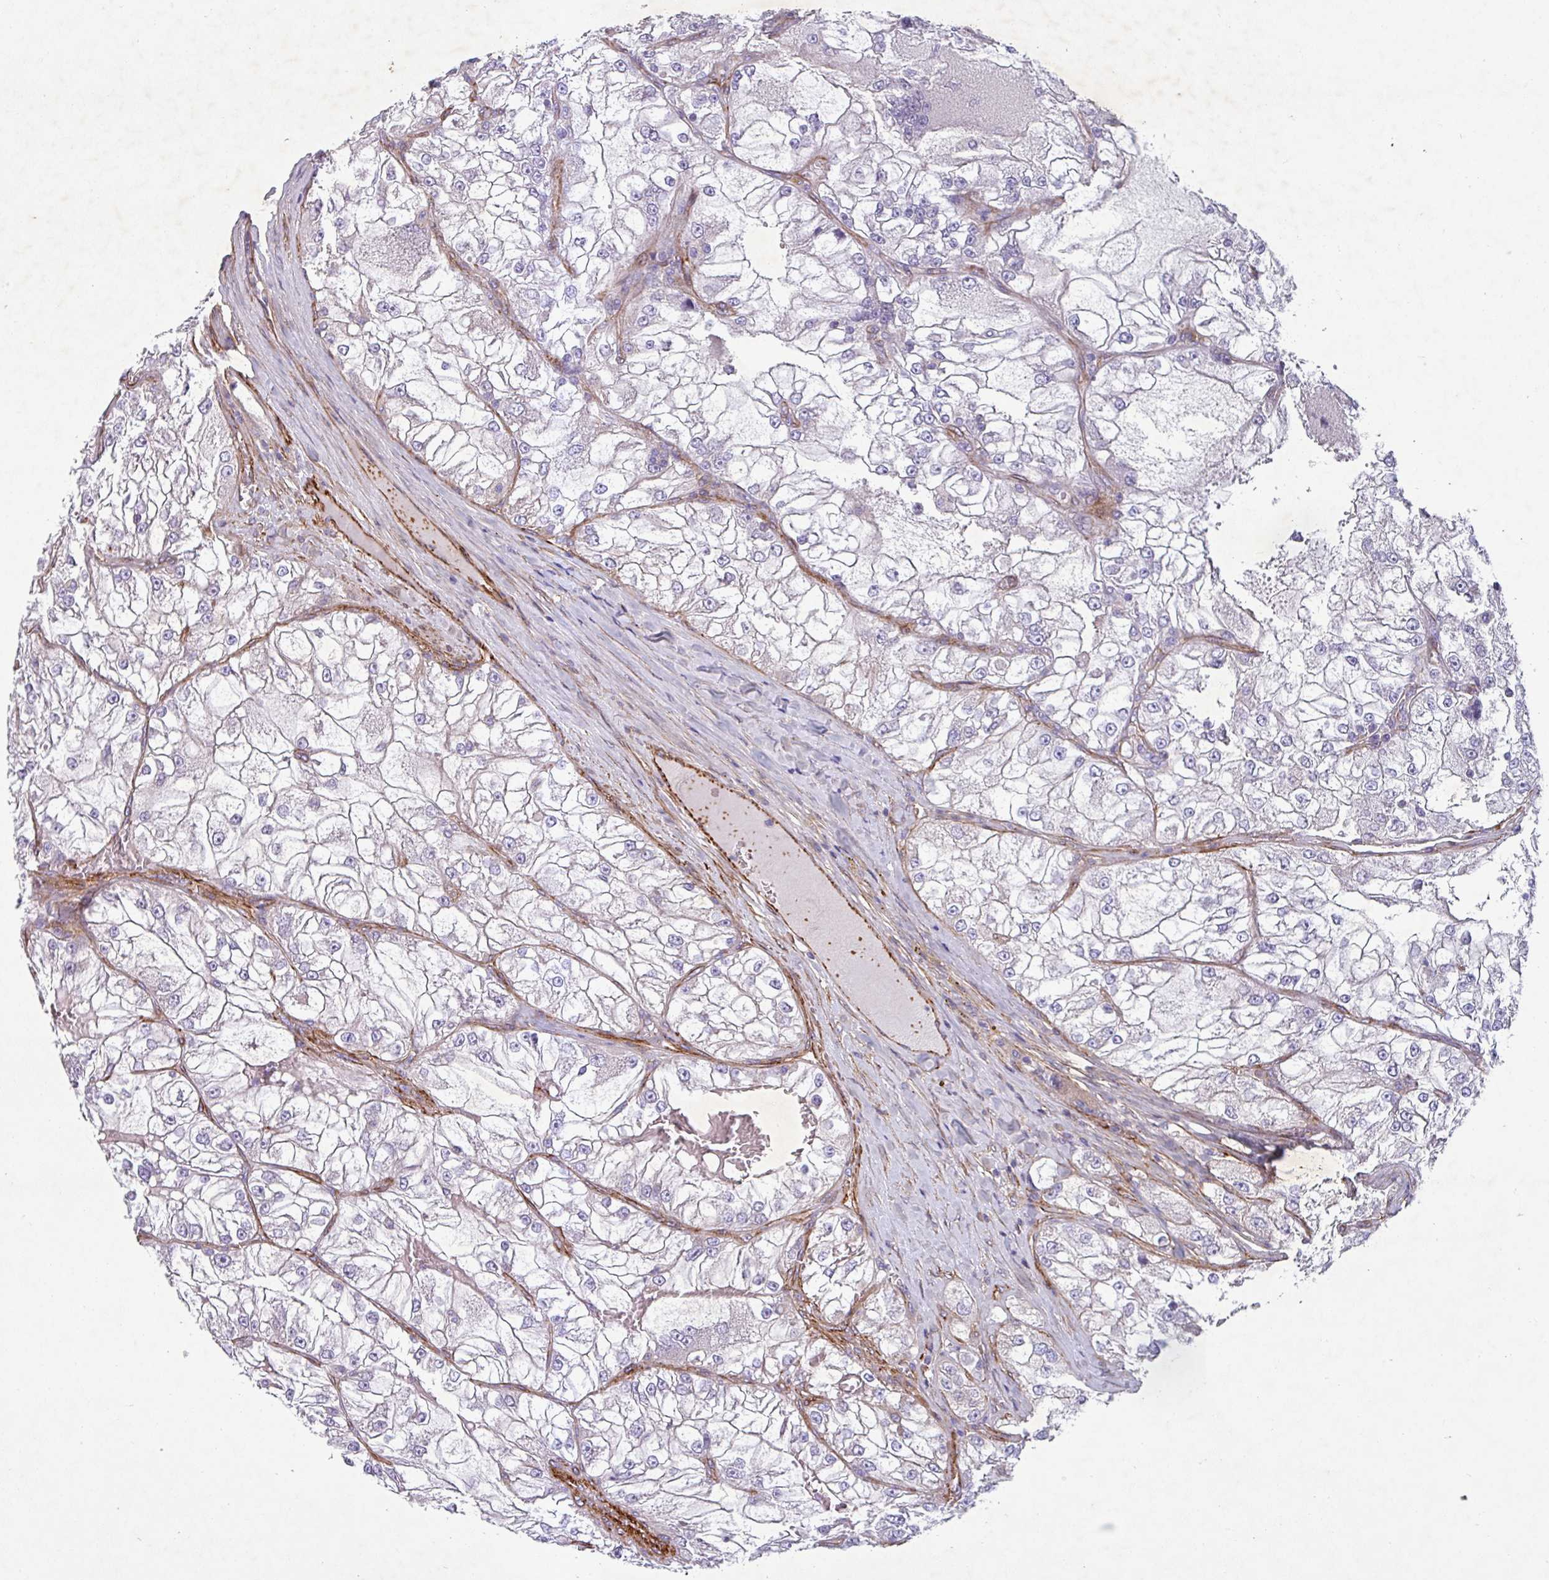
{"staining": {"intensity": "weak", "quantity": "<25%", "location": "cytoplasmic/membranous"}, "tissue": "renal cancer", "cell_type": "Tumor cells", "image_type": "cancer", "snomed": [{"axis": "morphology", "description": "Adenocarcinoma, NOS"}, {"axis": "topography", "description": "Kidney"}], "caption": "Renal cancer was stained to show a protein in brown. There is no significant expression in tumor cells.", "gene": "ATP2C2", "patient": {"sex": "female", "age": 72}}